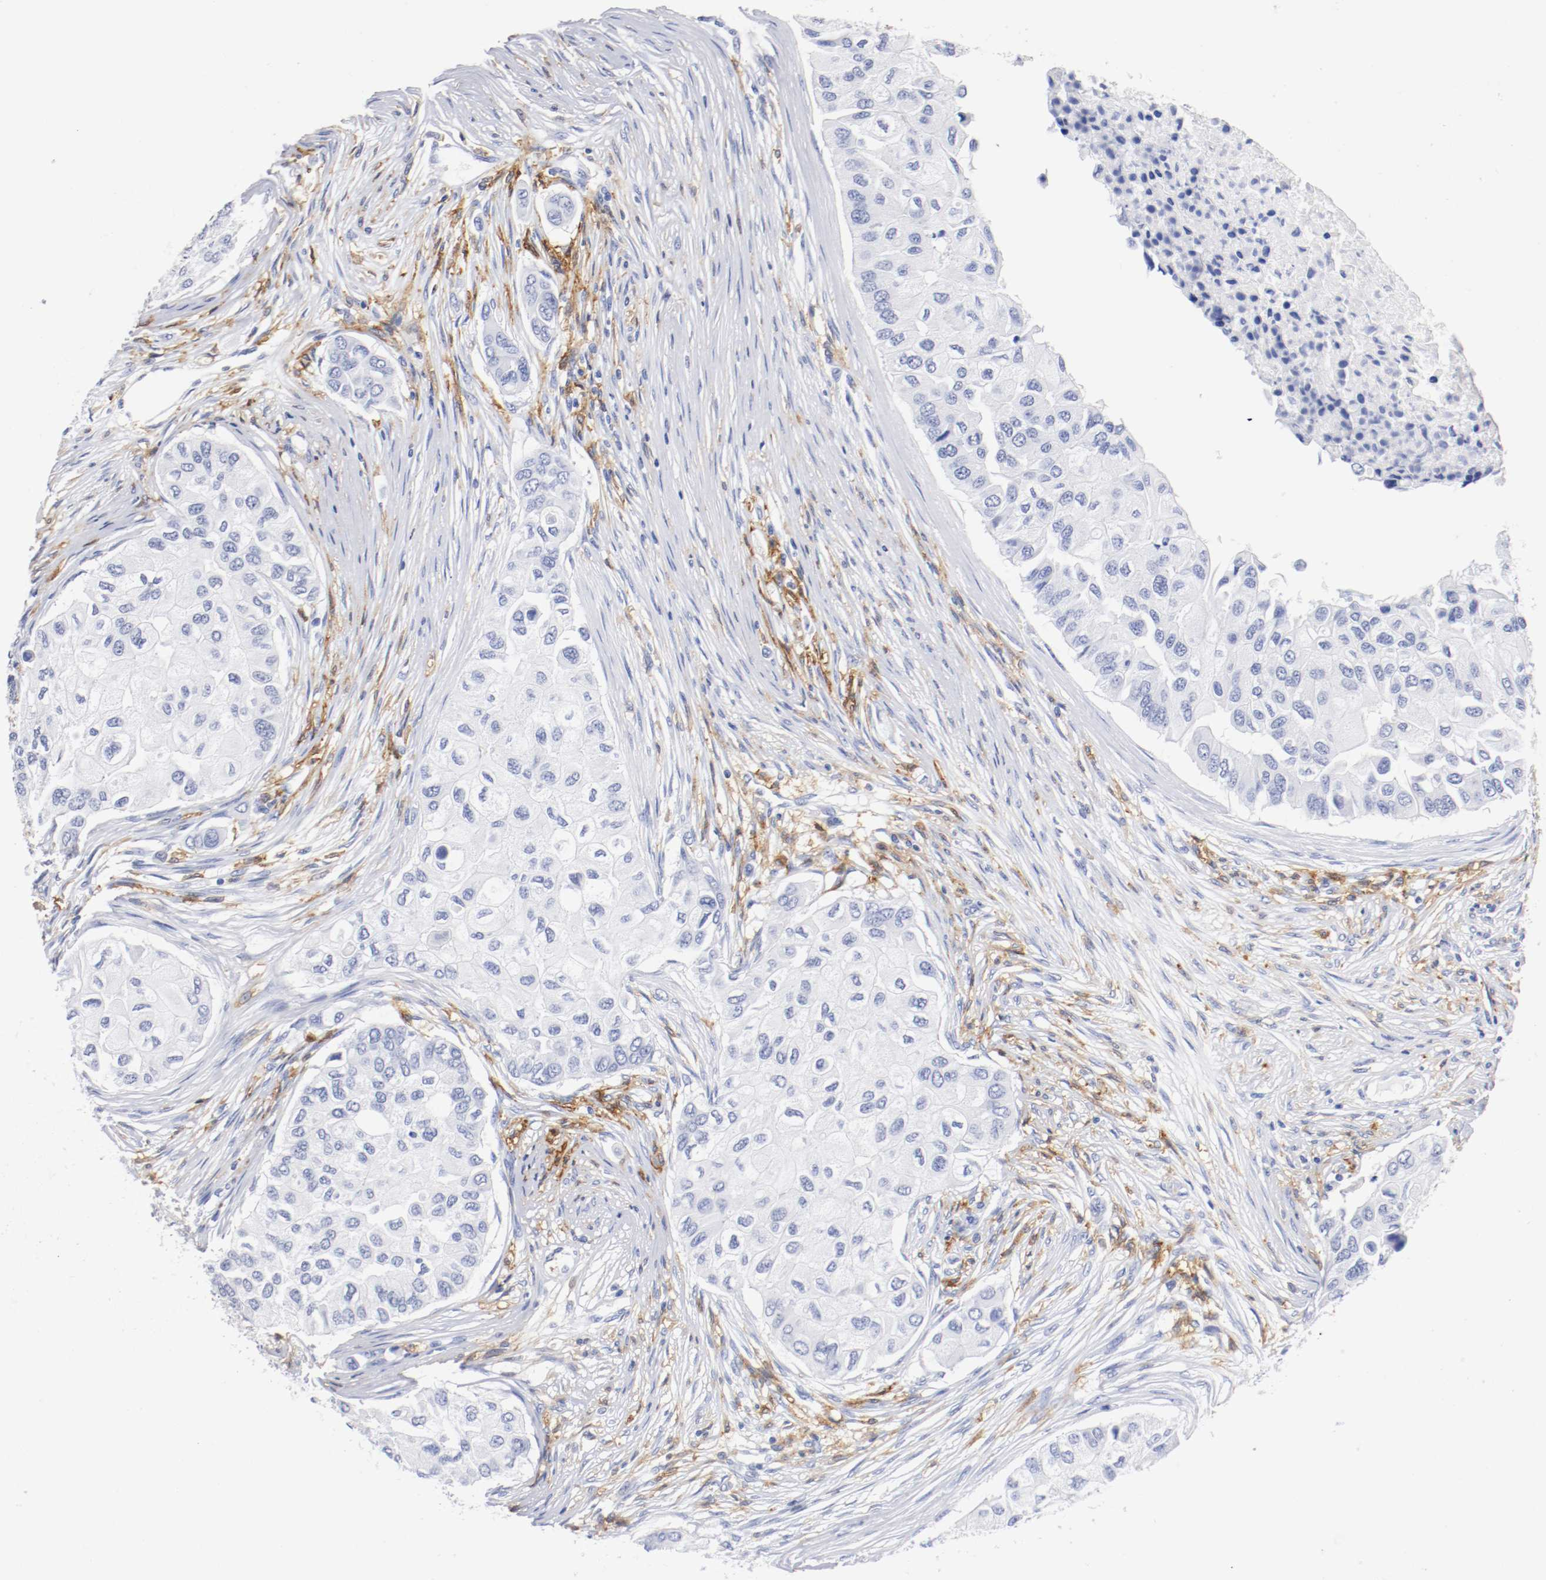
{"staining": {"intensity": "negative", "quantity": "none", "location": "none"}, "tissue": "breast cancer", "cell_type": "Tumor cells", "image_type": "cancer", "snomed": [{"axis": "morphology", "description": "Normal tissue, NOS"}, {"axis": "morphology", "description": "Duct carcinoma"}, {"axis": "topography", "description": "Breast"}], "caption": "IHC histopathology image of human breast invasive ductal carcinoma stained for a protein (brown), which reveals no expression in tumor cells. (DAB (3,3'-diaminobenzidine) immunohistochemistry (IHC), high magnification).", "gene": "ITGAX", "patient": {"sex": "female", "age": 49}}